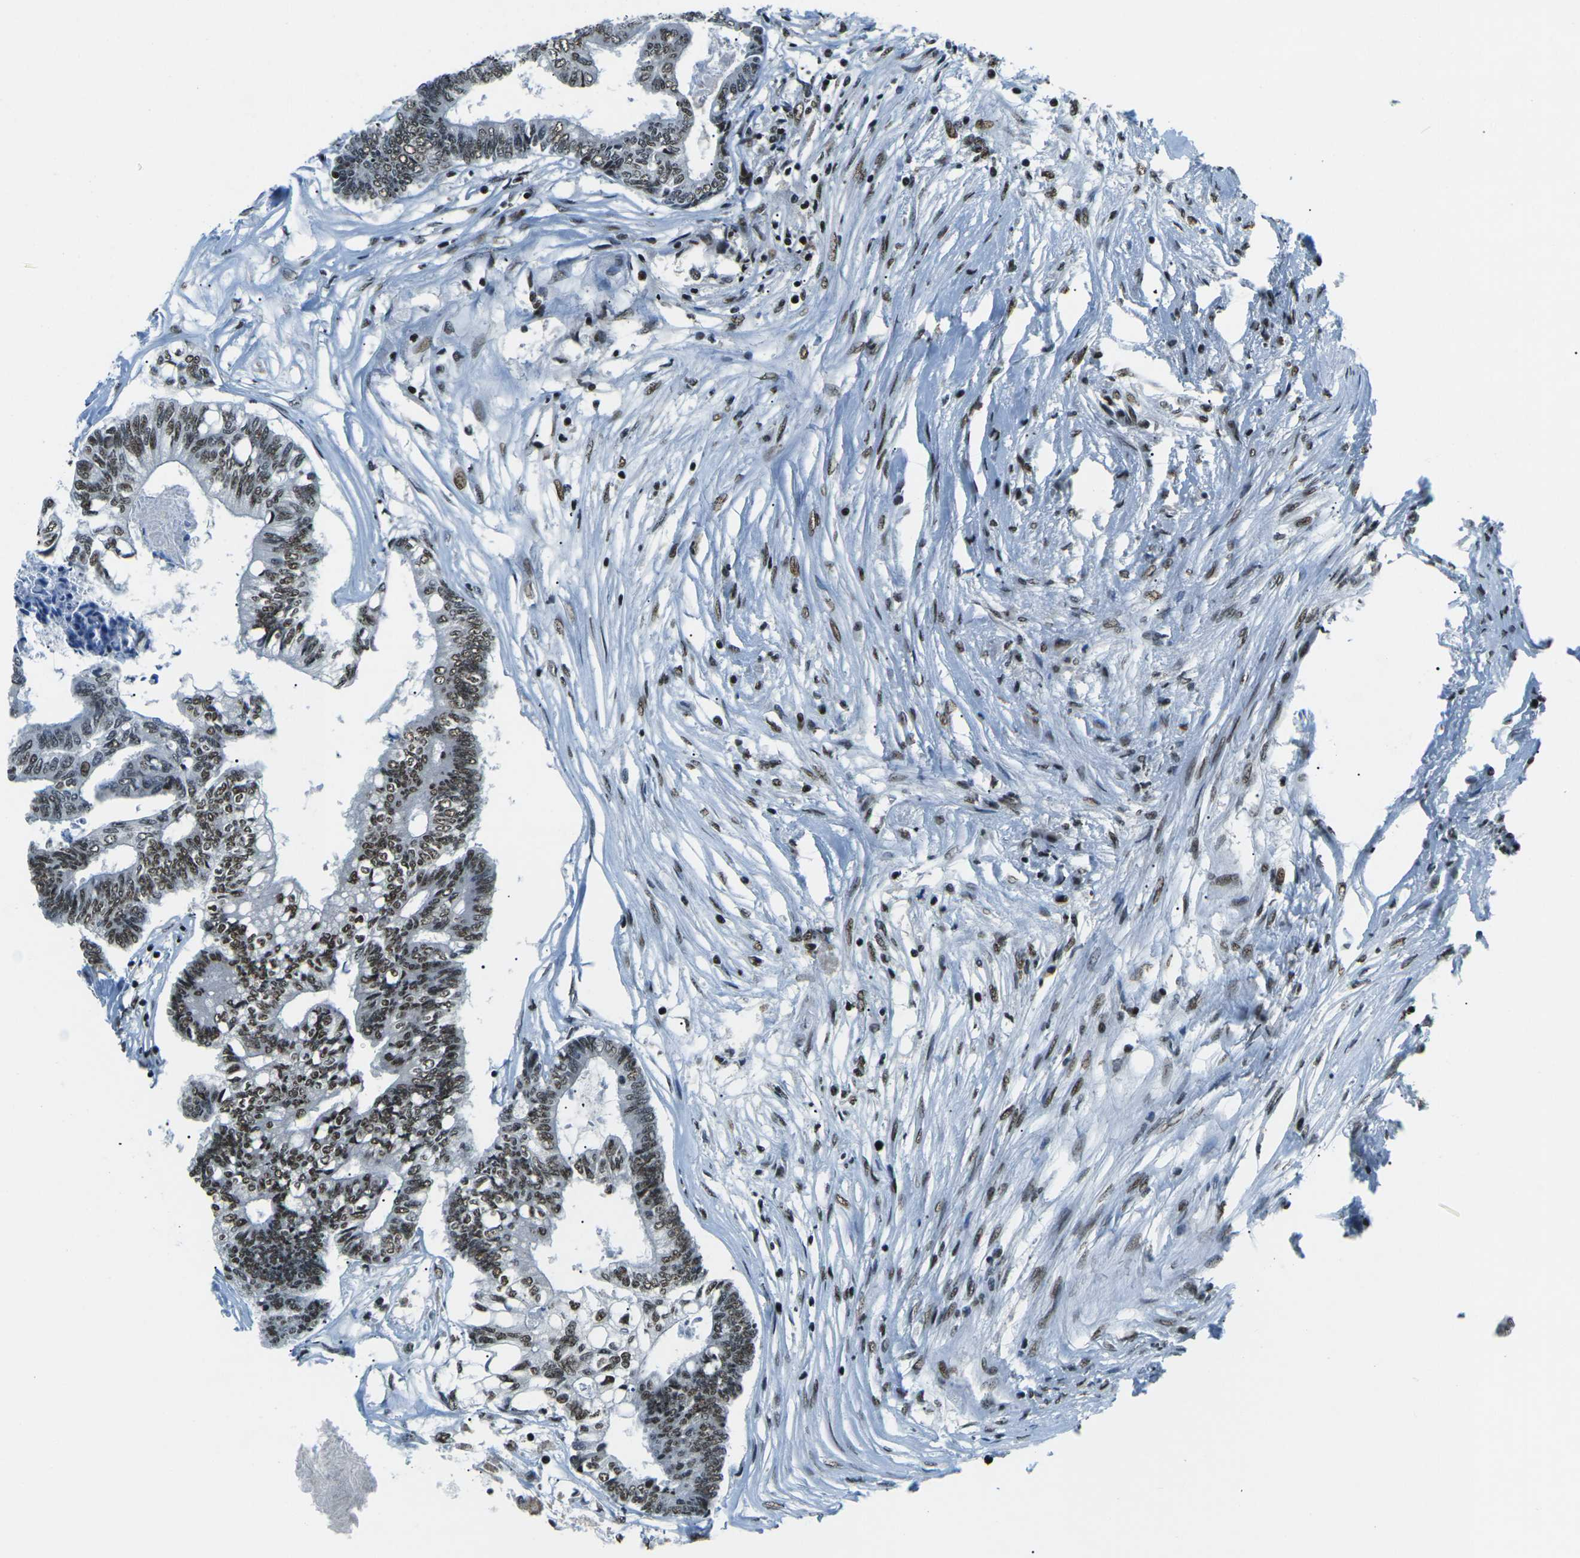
{"staining": {"intensity": "moderate", "quantity": ">75%", "location": "nuclear"}, "tissue": "colorectal cancer", "cell_type": "Tumor cells", "image_type": "cancer", "snomed": [{"axis": "morphology", "description": "Adenocarcinoma, NOS"}, {"axis": "topography", "description": "Rectum"}], "caption": "Protein staining of colorectal cancer tissue reveals moderate nuclear staining in about >75% of tumor cells.", "gene": "RBL2", "patient": {"sex": "male", "age": 63}}